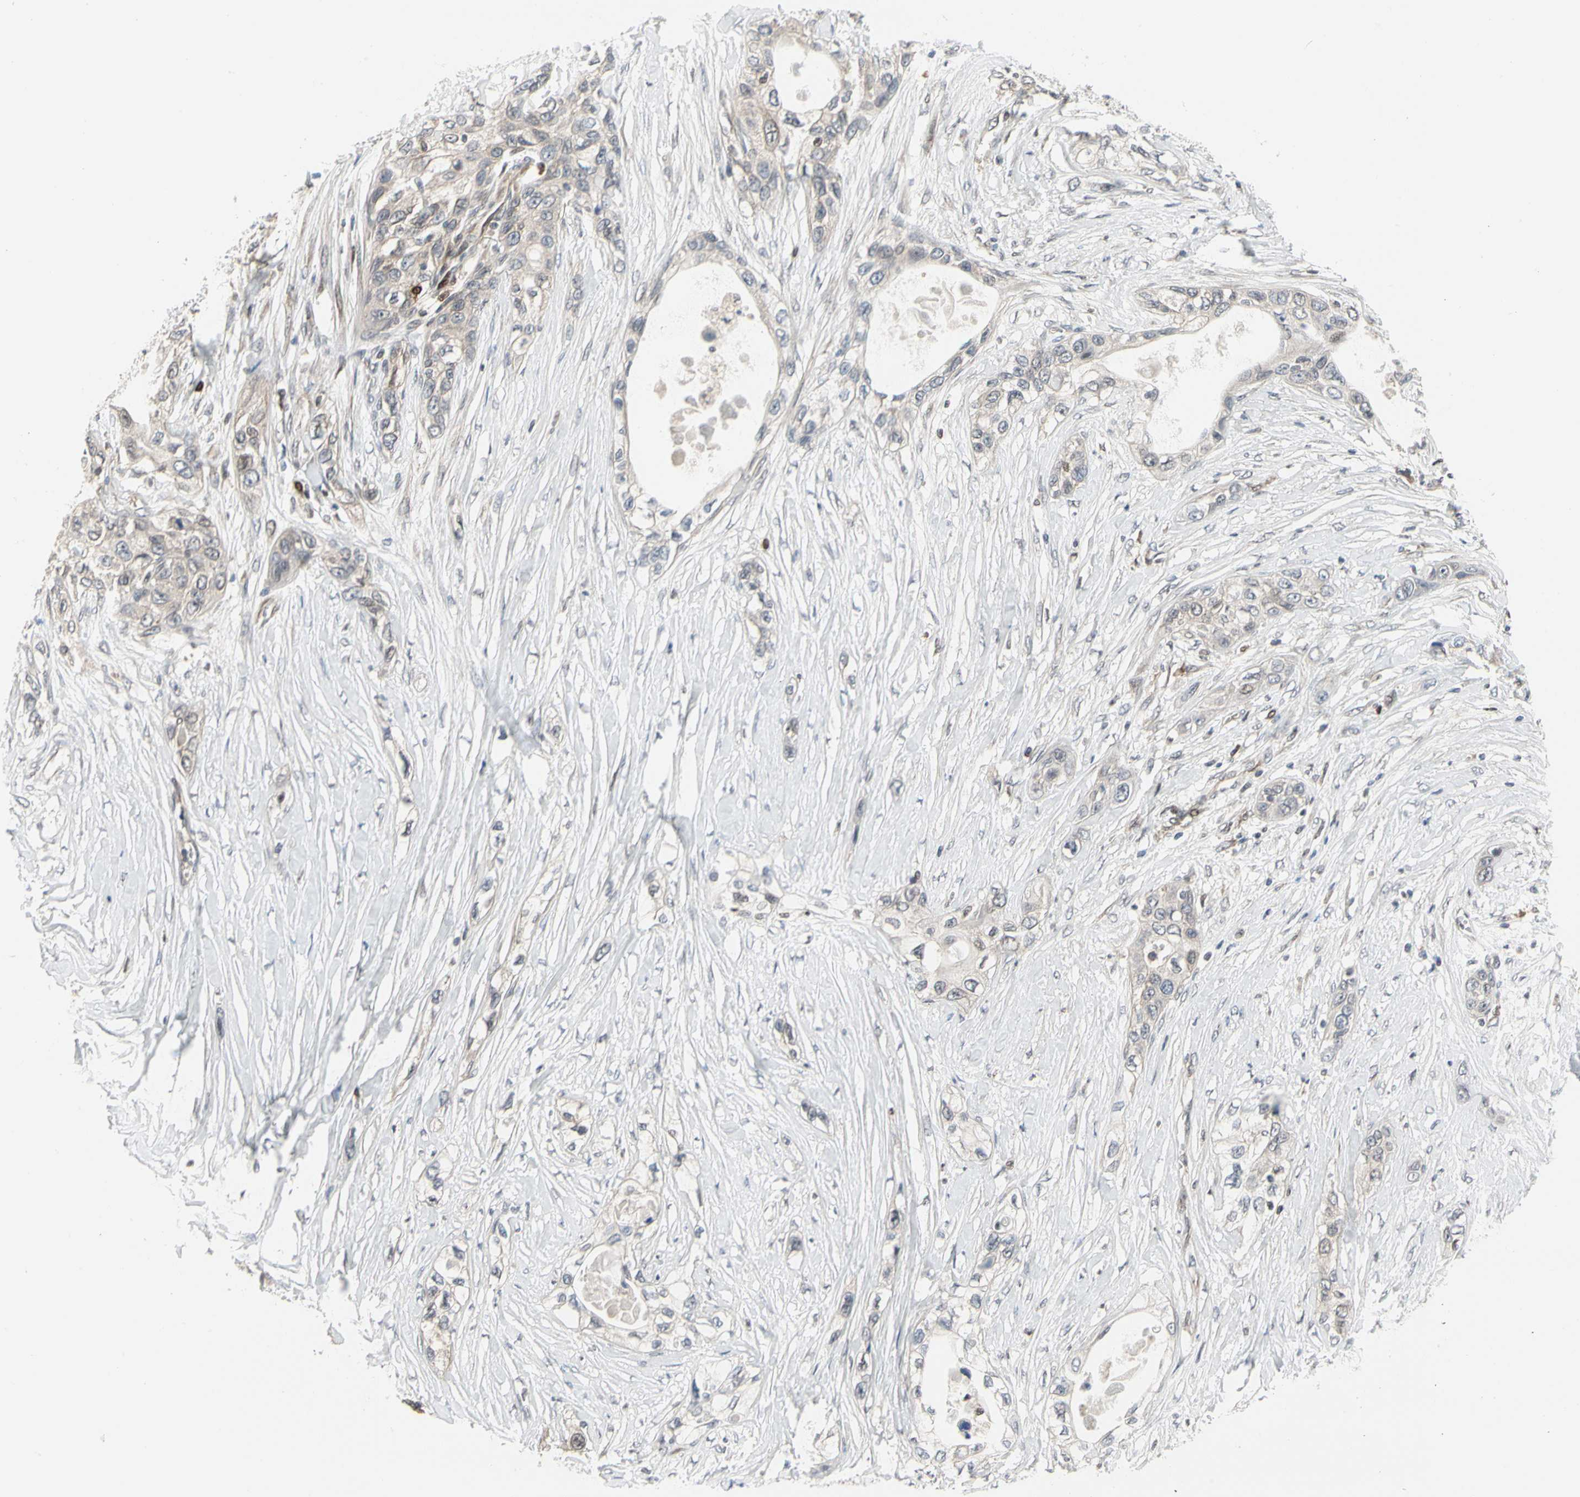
{"staining": {"intensity": "weak", "quantity": "25%-75%", "location": "cytoplasmic/membranous,nuclear"}, "tissue": "pancreatic cancer", "cell_type": "Tumor cells", "image_type": "cancer", "snomed": [{"axis": "morphology", "description": "Adenocarcinoma, NOS"}, {"axis": "topography", "description": "Pancreas"}], "caption": "Immunohistochemical staining of human pancreatic cancer reveals weak cytoplasmic/membranous and nuclear protein expression in approximately 25%-75% of tumor cells.", "gene": "CDK5", "patient": {"sex": "female", "age": 70}}